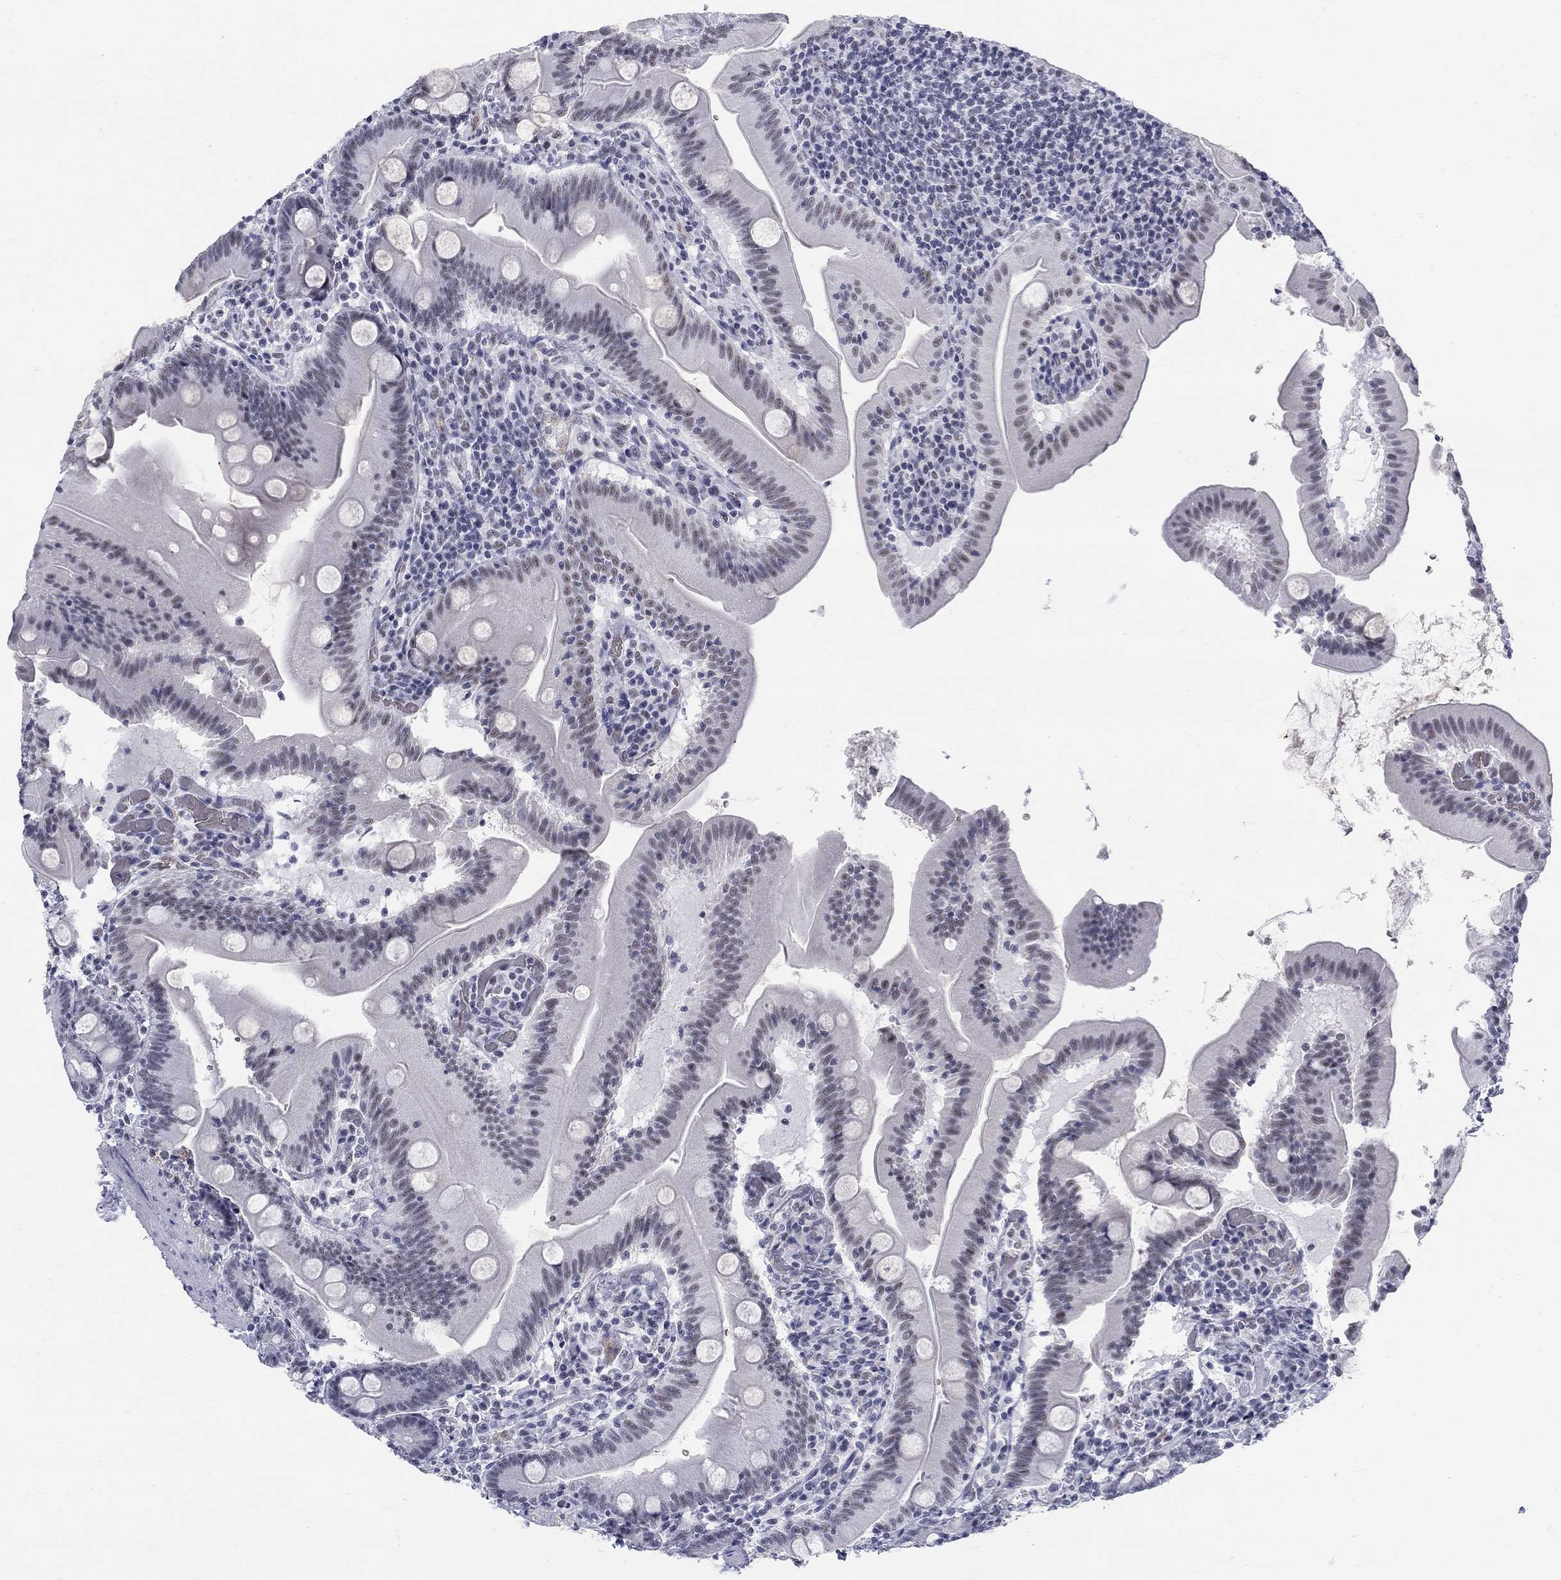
{"staining": {"intensity": "negative", "quantity": "none", "location": "none"}, "tissue": "small intestine", "cell_type": "Glandular cells", "image_type": "normal", "snomed": [{"axis": "morphology", "description": "Normal tissue, NOS"}, {"axis": "topography", "description": "Small intestine"}], "caption": "High power microscopy photomicrograph of an IHC photomicrograph of normal small intestine, revealing no significant positivity in glandular cells.", "gene": "DMTN", "patient": {"sex": "male", "age": 37}}